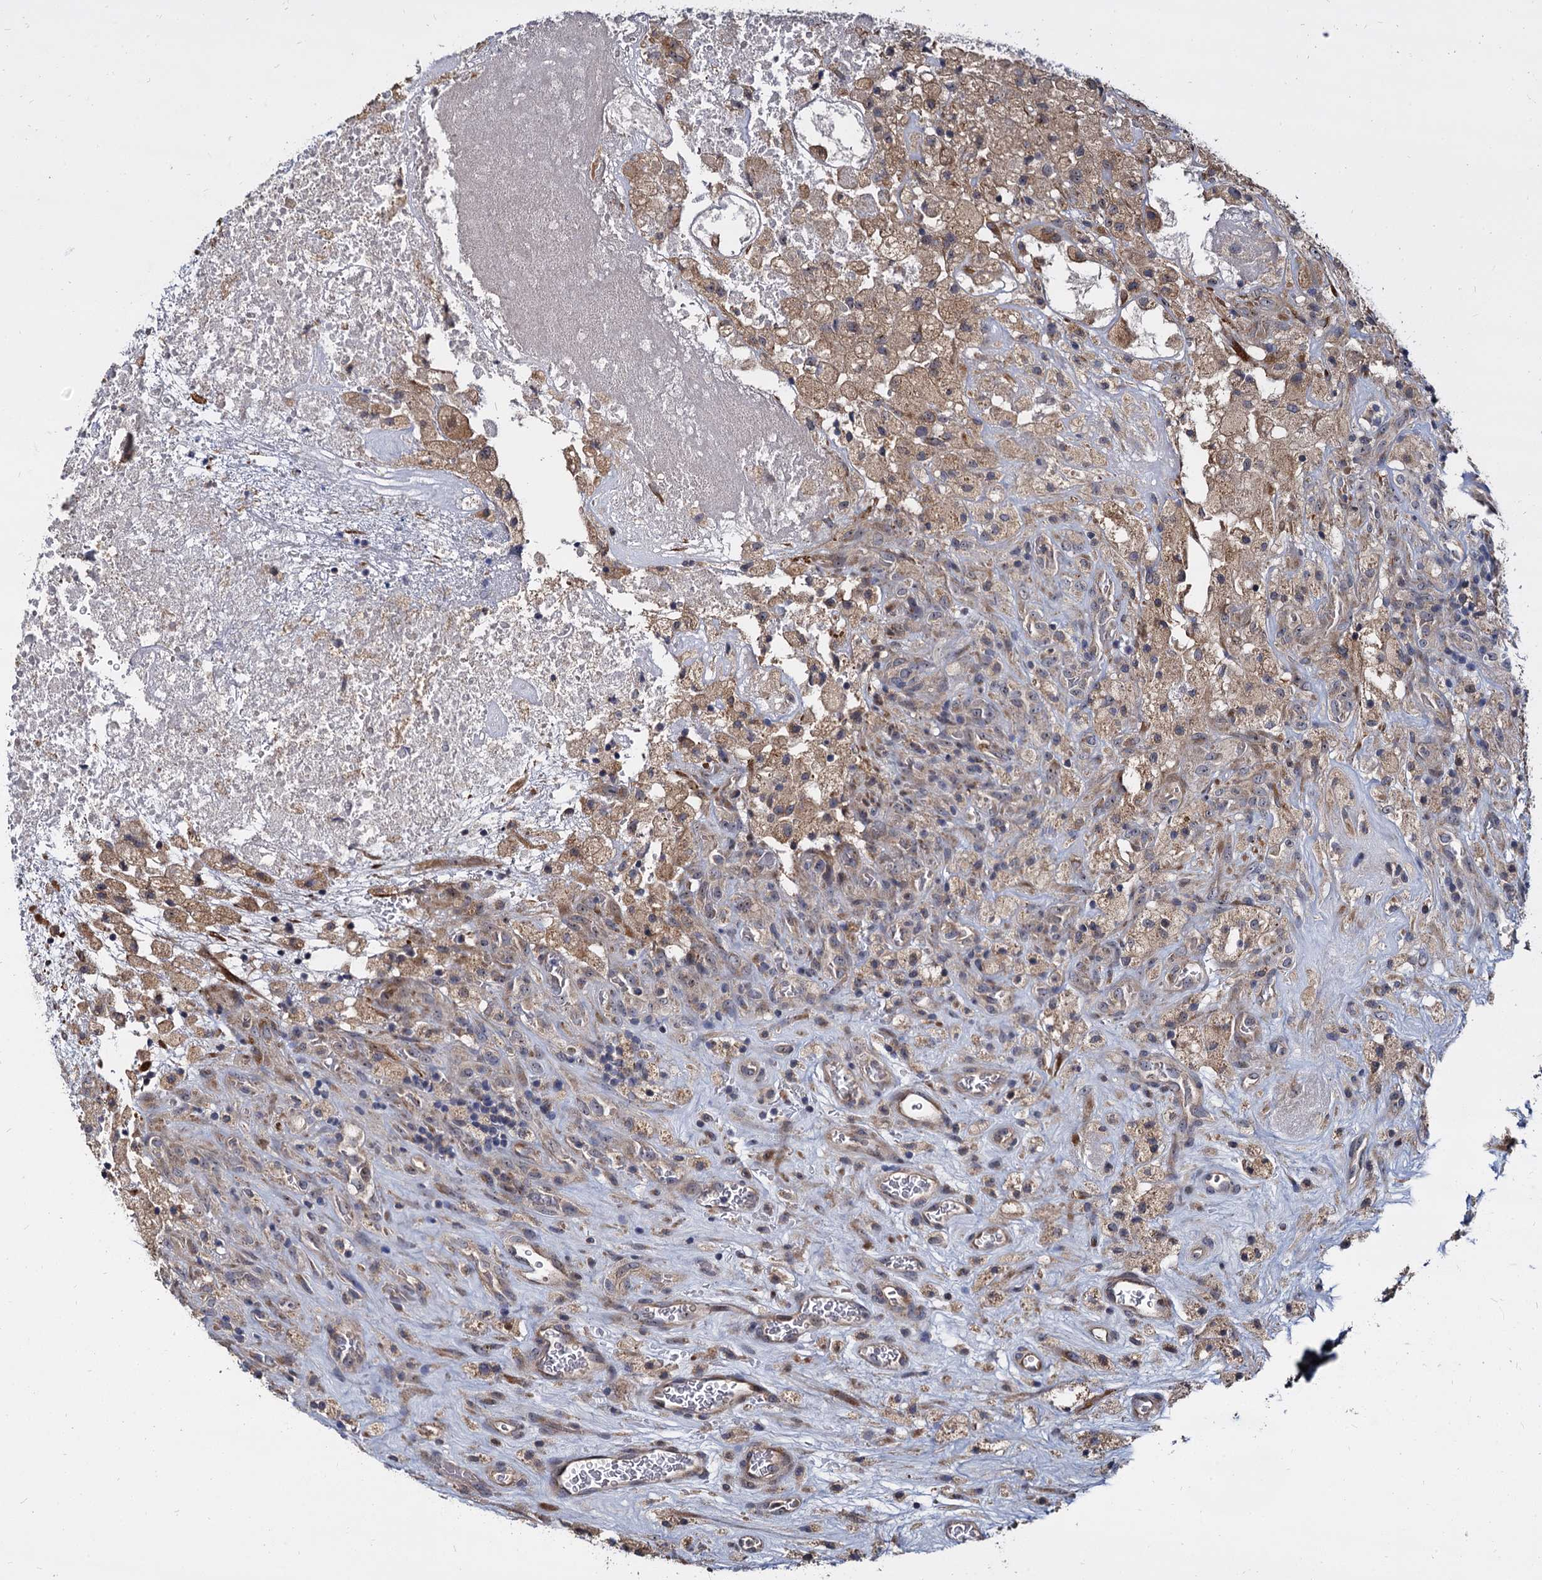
{"staining": {"intensity": "negative", "quantity": "none", "location": "none"}, "tissue": "glioma", "cell_type": "Tumor cells", "image_type": "cancer", "snomed": [{"axis": "morphology", "description": "Glioma, malignant, High grade"}, {"axis": "topography", "description": "Brain"}], "caption": "The histopathology image reveals no staining of tumor cells in high-grade glioma (malignant).", "gene": "WWC3", "patient": {"sex": "male", "age": 76}}